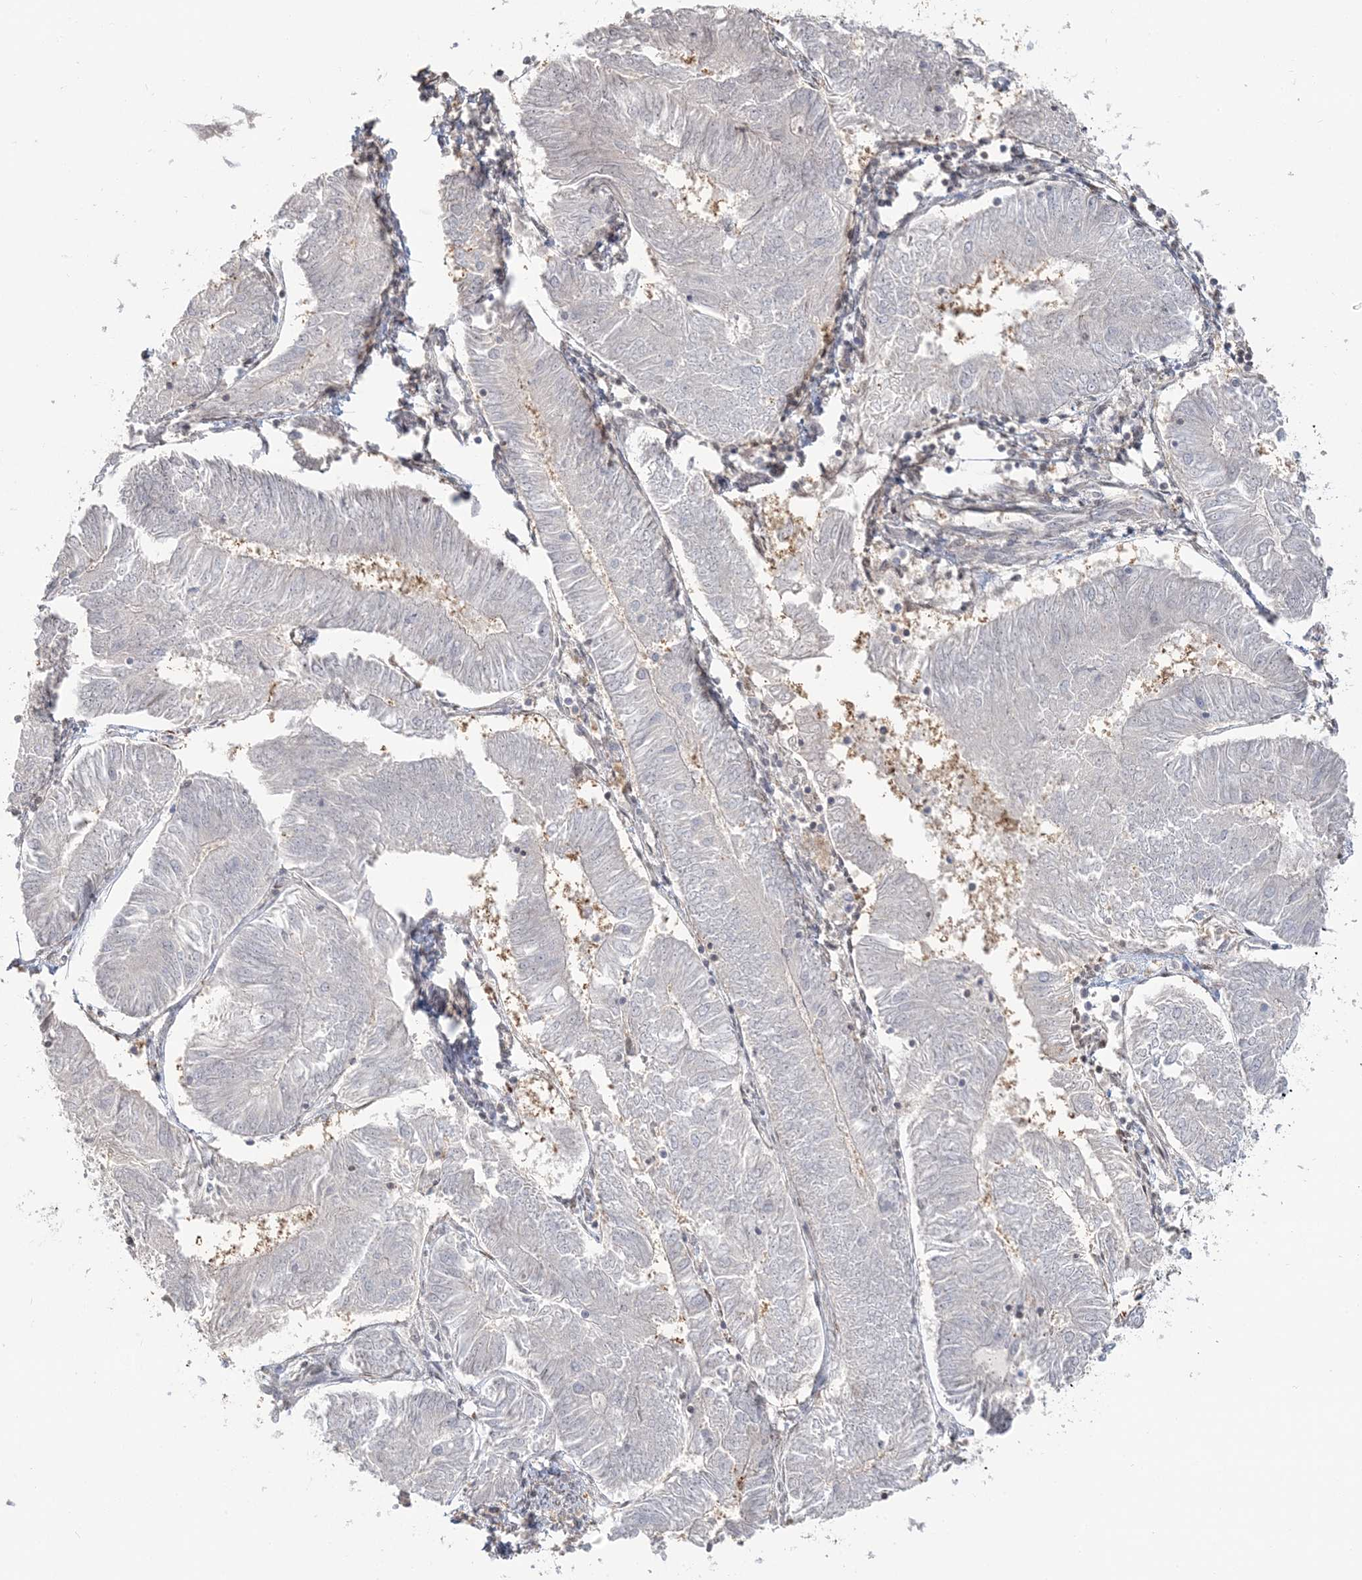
{"staining": {"intensity": "negative", "quantity": "none", "location": "none"}, "tissue": "endometrial cancer", "cell_type": "Tumor cells", "image_type": "cancer", "snomed": [{"axis": "morphology", "description": "Adenocarcinoma, NOS"}, {"axis": "topography", "description": "Endometrium"}], "caption": "Tumor cells are negative for protein expression in human endometrial adenocarcinoma.", "gene": "SUMO2", "patient": {"sex": "female", "age": 58}}